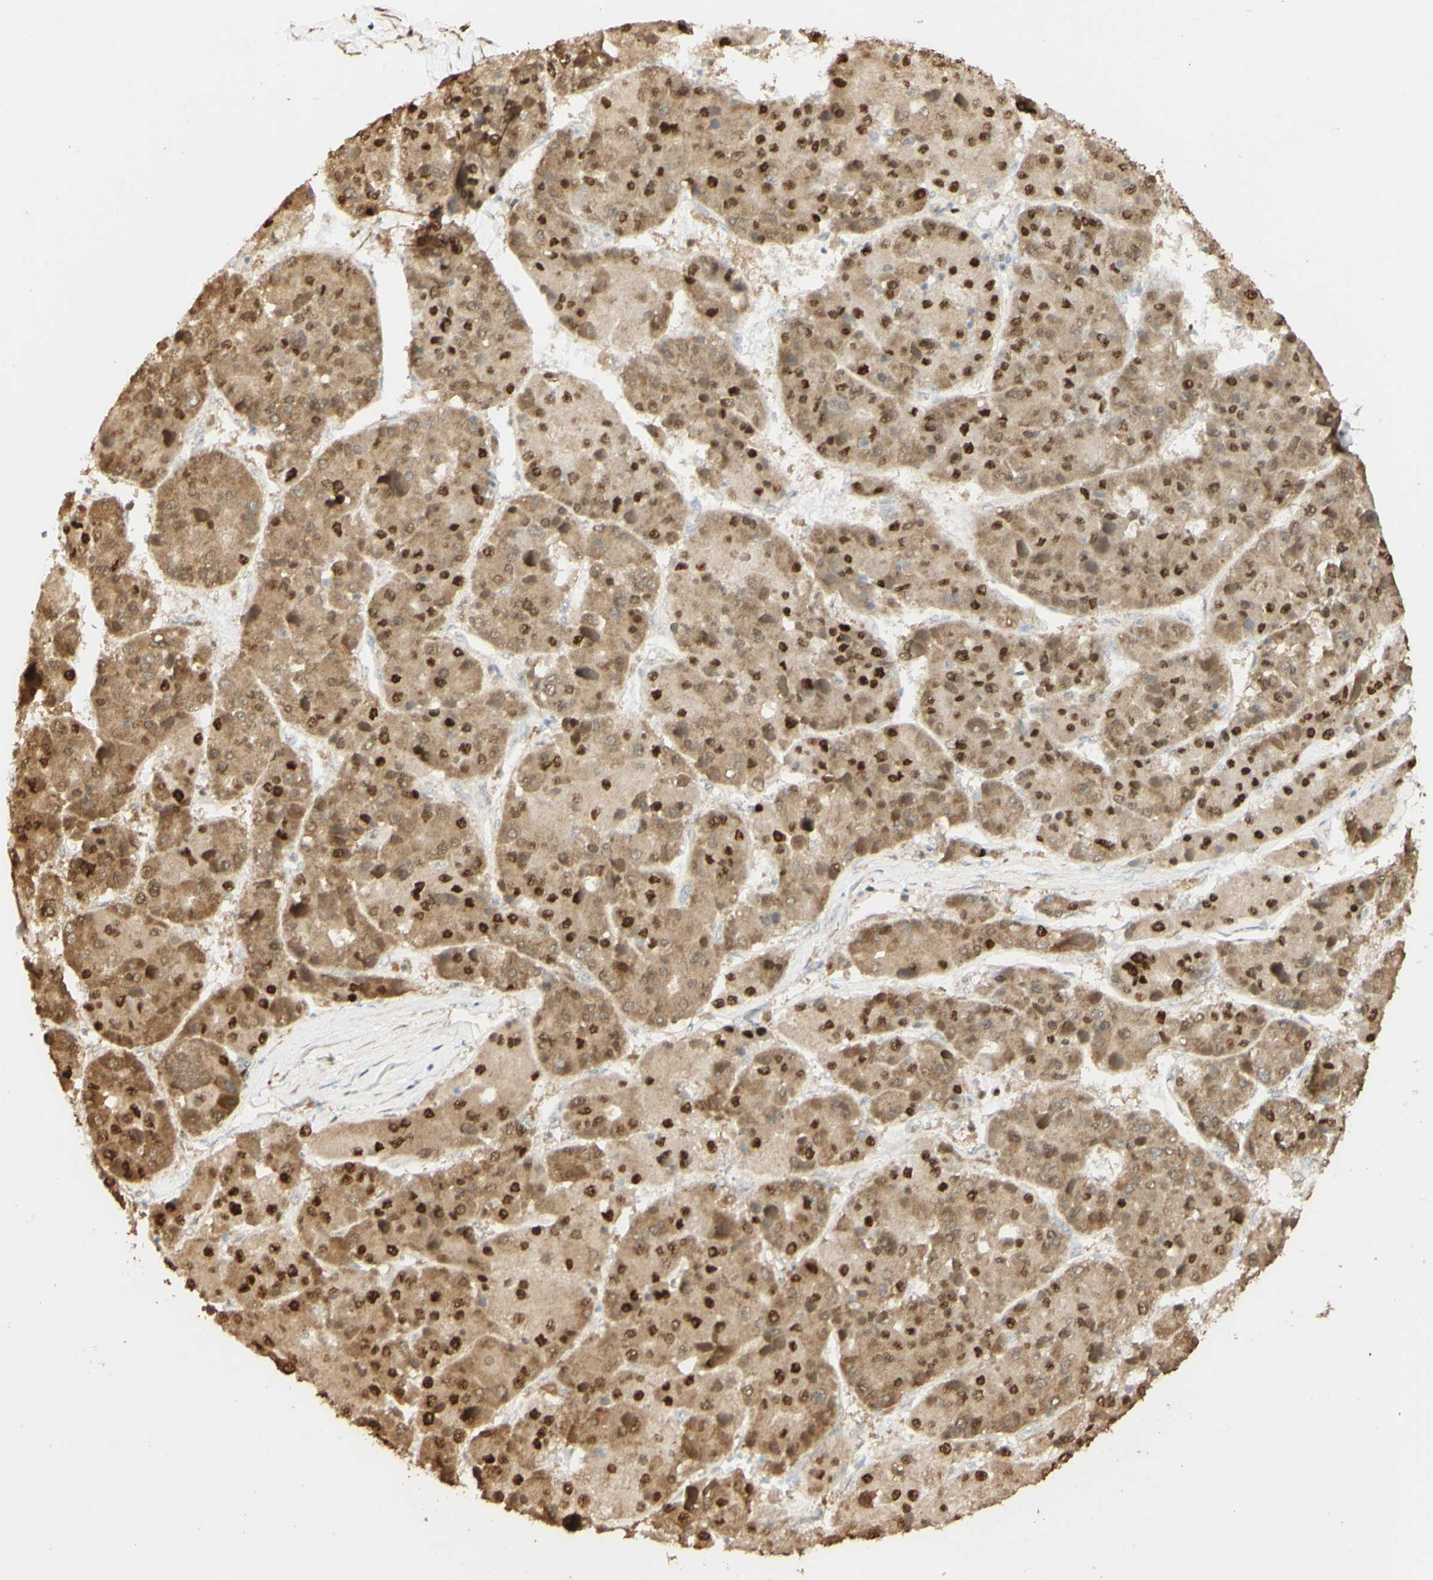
{"staining": {"intensity": "strong", "quantity": ">75%", "location": "cytoplasmic/membranous,nuclear"}, "tissue": "liver cancer", "cell_type": "Tumor cells", "image_type": "cancer", "snomed": [{"axis": "morphology", "description": "Carcinoma, Hepatocellular, NOS"}, {"axis": "topography", "description": "Liver"}], "caption": "Protein positivity by immunohistochemistry shows strong cytoplasmic/membranous and nuclear staining in about >75% of tumor cells in liver cancer (hepatocellular carcinoma).", "gene": "MAP3K4", "patient": {"sex": "female", "age": 73}}